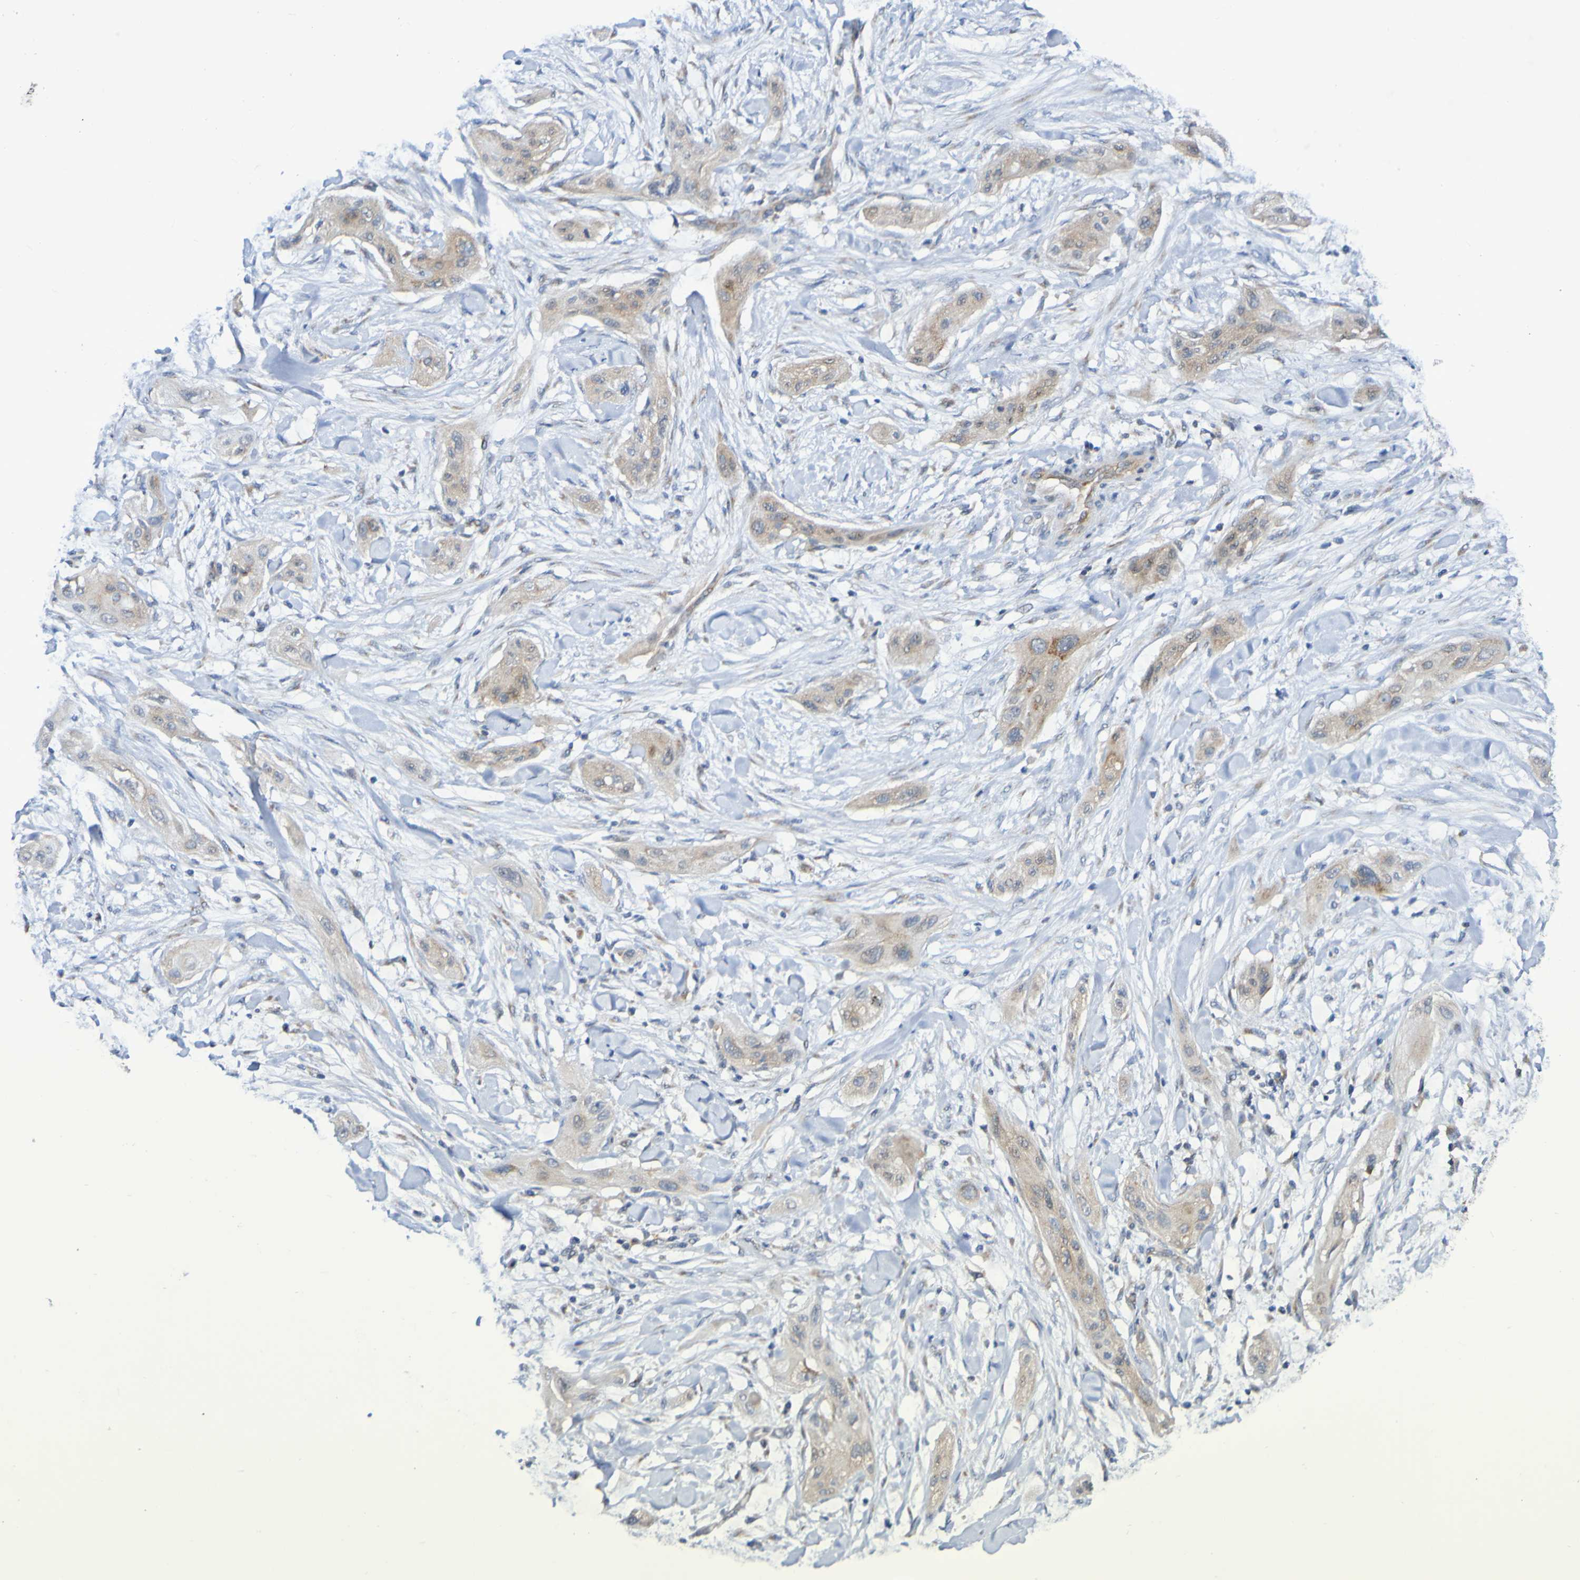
{"staining": {"intensity": "weak", "quantity": ">75%", "location": "cytoplasmic/membranous"}, "tissue": "lung cancer", "cell_type": "Tumor cells", "image_type": "cancer", "snomed": [{"axis": "morphology", "description": "Squamous cell carcinoma, NOS"}, {"axis": "topography", "description": "Lung"}], "caption": "Squamous cell carcinoma (lung) stained with IHC shows weak cytoplasmic/membranous positivity in approximately >75% of tumor cells.", "gene": "LMBRD2", "patient": {"sex": "female", "age": 47}}